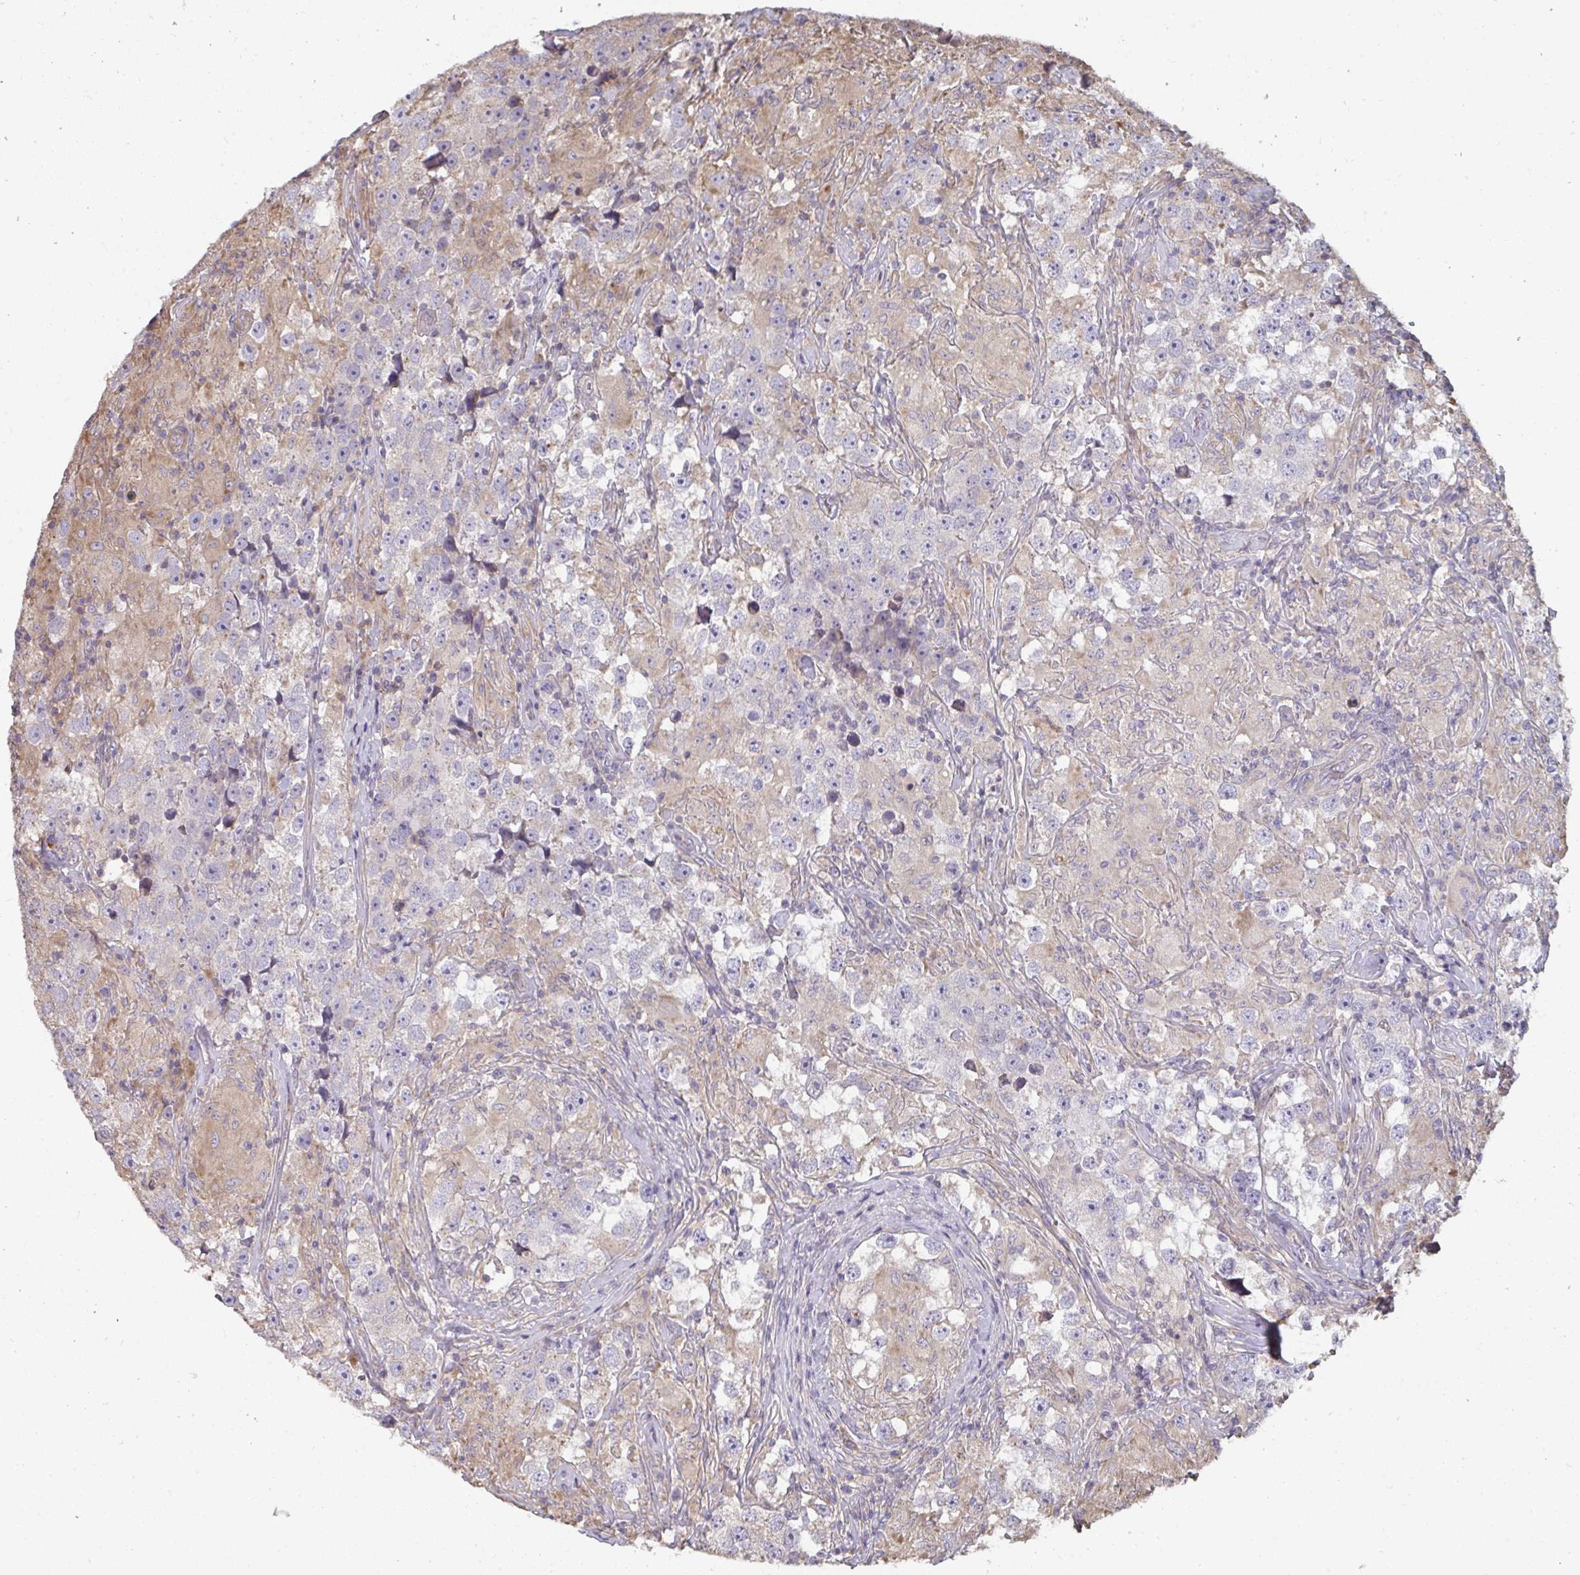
{"staining": {"intensity": "negative", "quantity": "none", "location": "none"}, "tissue": "testis cancer", "cell_type": "Tumor cells", "image_type": "cancer", "snomed": [{"axis": "morphology", "description": "Seminoma, NOS"}, {"axis": "topography", "description": "Testis"}], "caption": "High magnification brightfield microscopy of testis cancer (seminoma) stained with DAB (brown) and counterstained with hematoxylin (blue): tumor cells show no significant staining.", "gene": "ZFYVE28", "patient": {"sex": "male", "age": 46}}